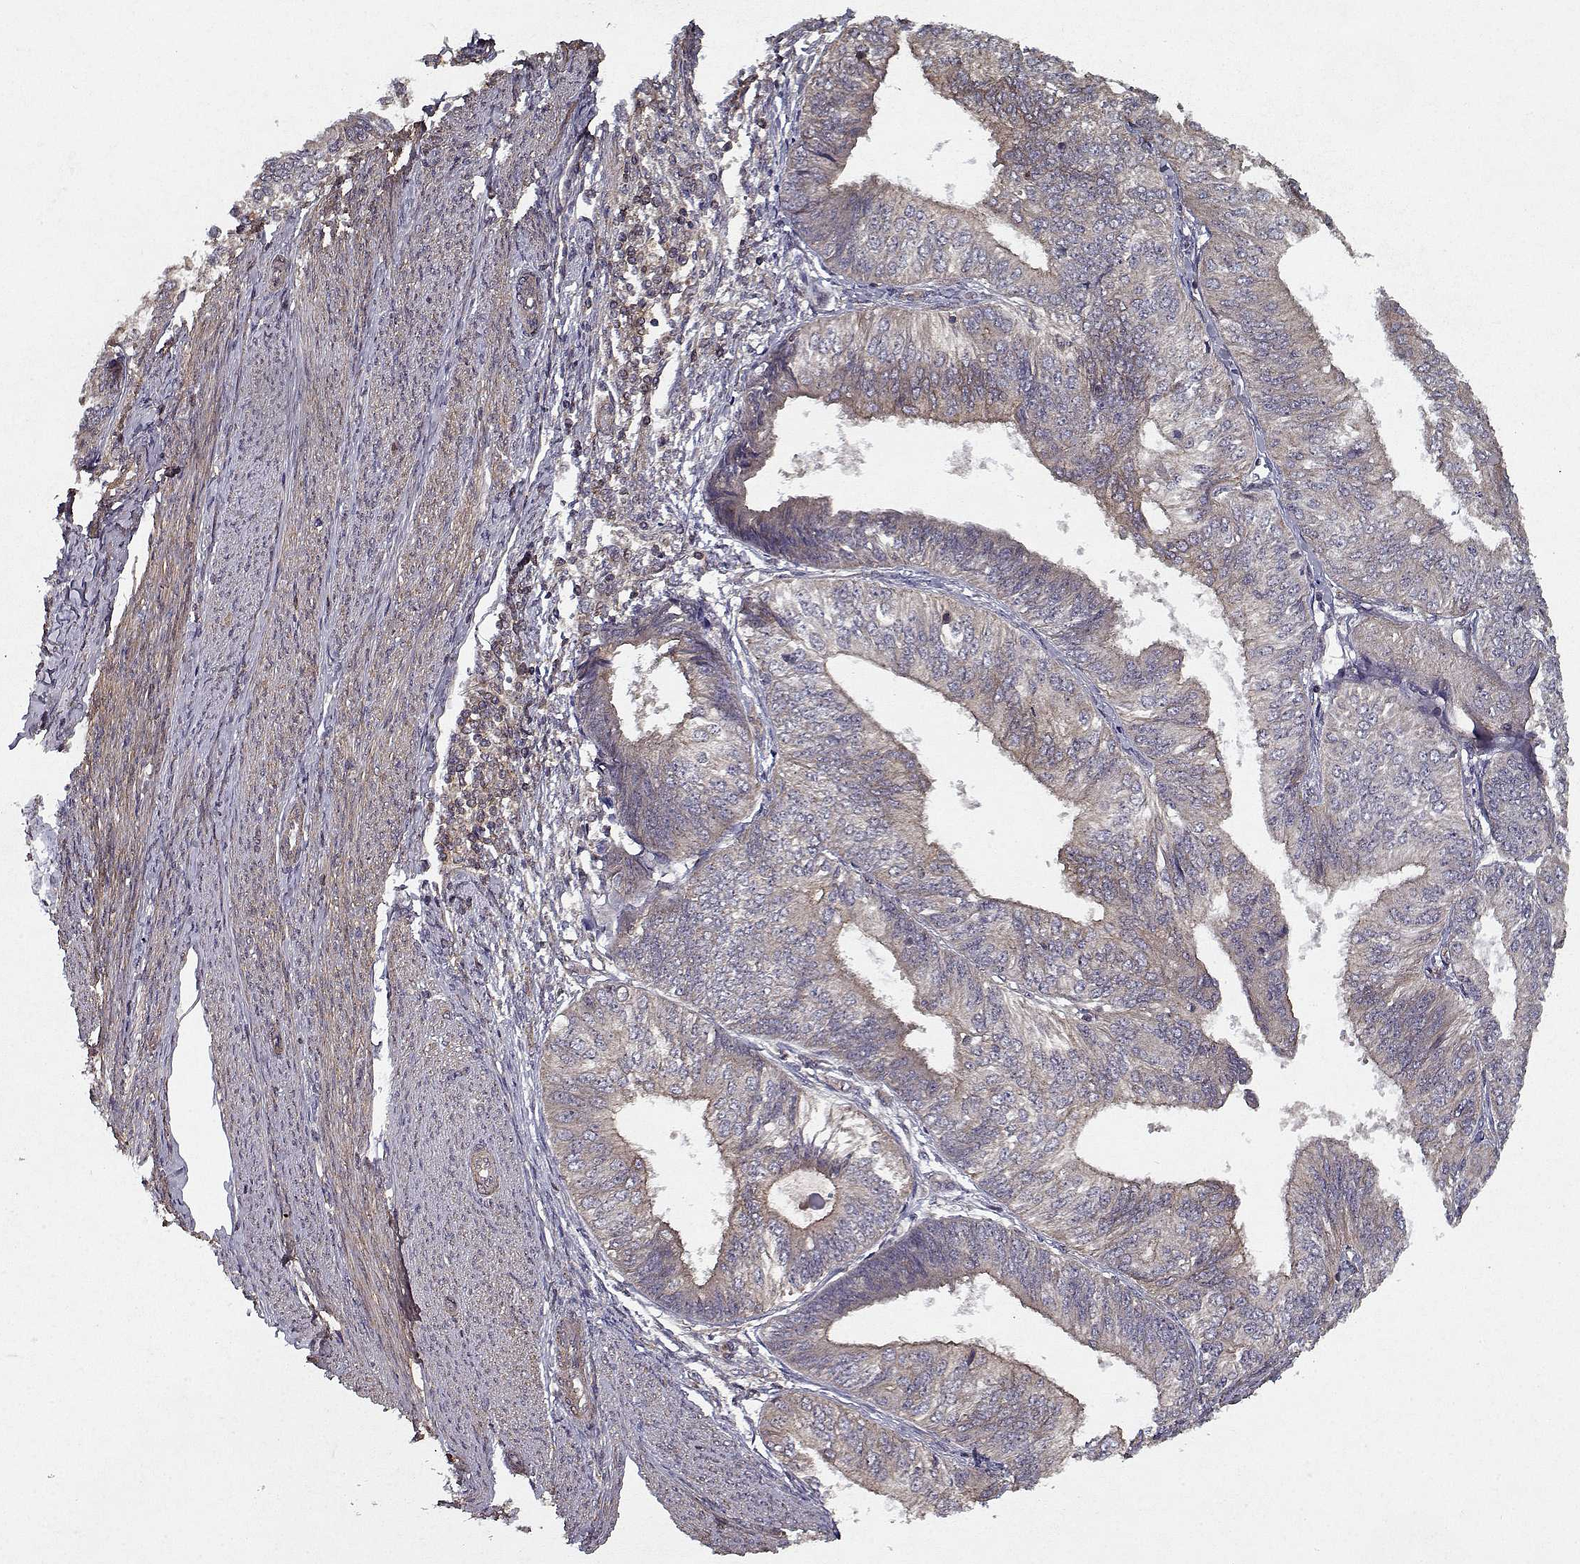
{"staining": {"intensity": "weak", "quantity": "<25%", "location": "cytoplasmic/membranous"}, "tissue": "endometrial cancer", "cell_type": "Tumor cells", "image_type": "cancer", "snomed": [{"axis": "morphology", "description": "Adenocarcinoma, NOS"}, {"axis": "topography", "description": "Endometrium"}], "caption": "Immunohistochemical staining of endometrial adenocarcinoma demonstrates no significant positivity in tumor cells.", "gene": "PPP1R12A", "patient": {"sex": "female", "age": 58}}